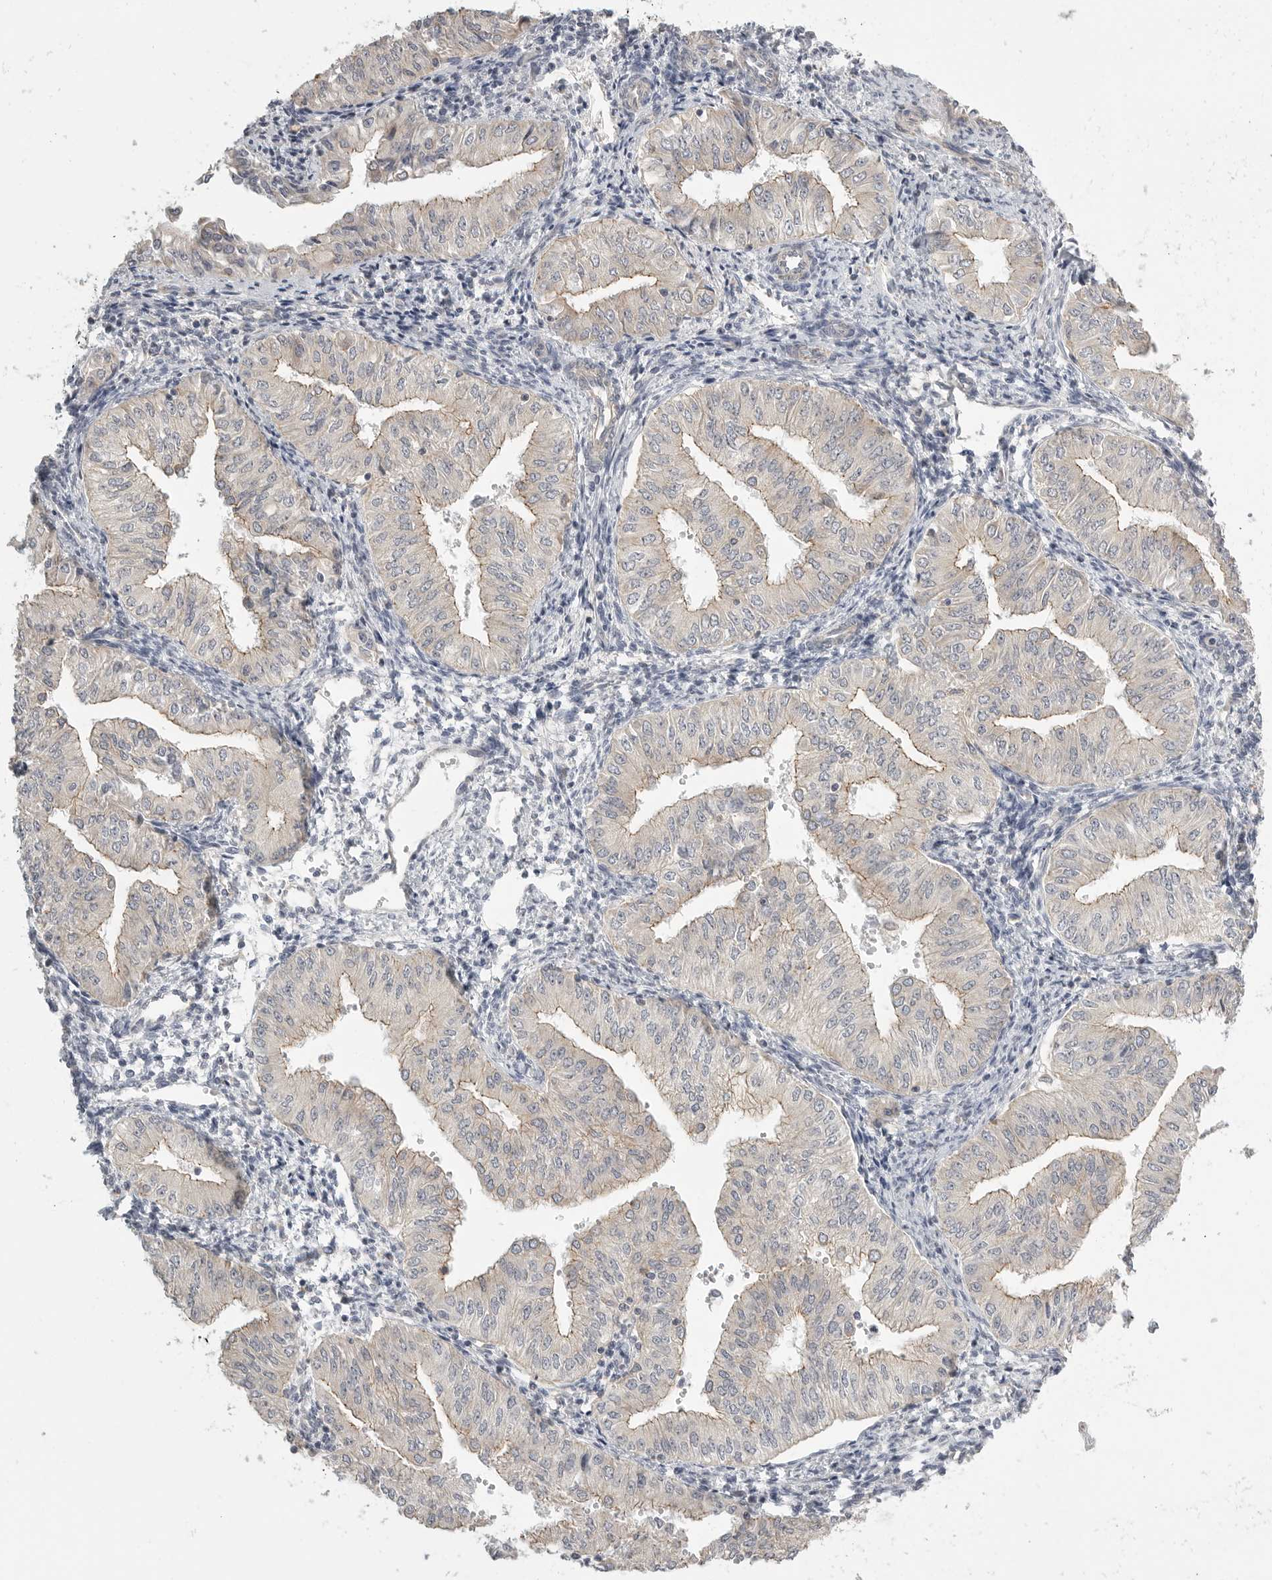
{"staining": {"intensity": "weak", "quantity": "<25%", "location": "cytoplasmic/membranous"}, "tissue": "endometrial cancer", "cell_type": "Tumor cells", "image_type": "cancer", "snomed": [{"axis": "morphology", "description": "Normal tissue, NOS"}, {"axis": "morphology", "description": "Adenocarcinoma, NOS"}, {"axis": "topography", "description": "Endometrium"}], "caption": "The immunohistochemistry micrograph has no significant staining in tumor cells of adenocarcinoma (endometrial) tissue. (DAB (3,3'-diaminobenzidine) immunohistochemistry (IHC) with hematoxylin counter stain).", "gene": "STAB2", "patient": {"sex": "female", "age": 53}}